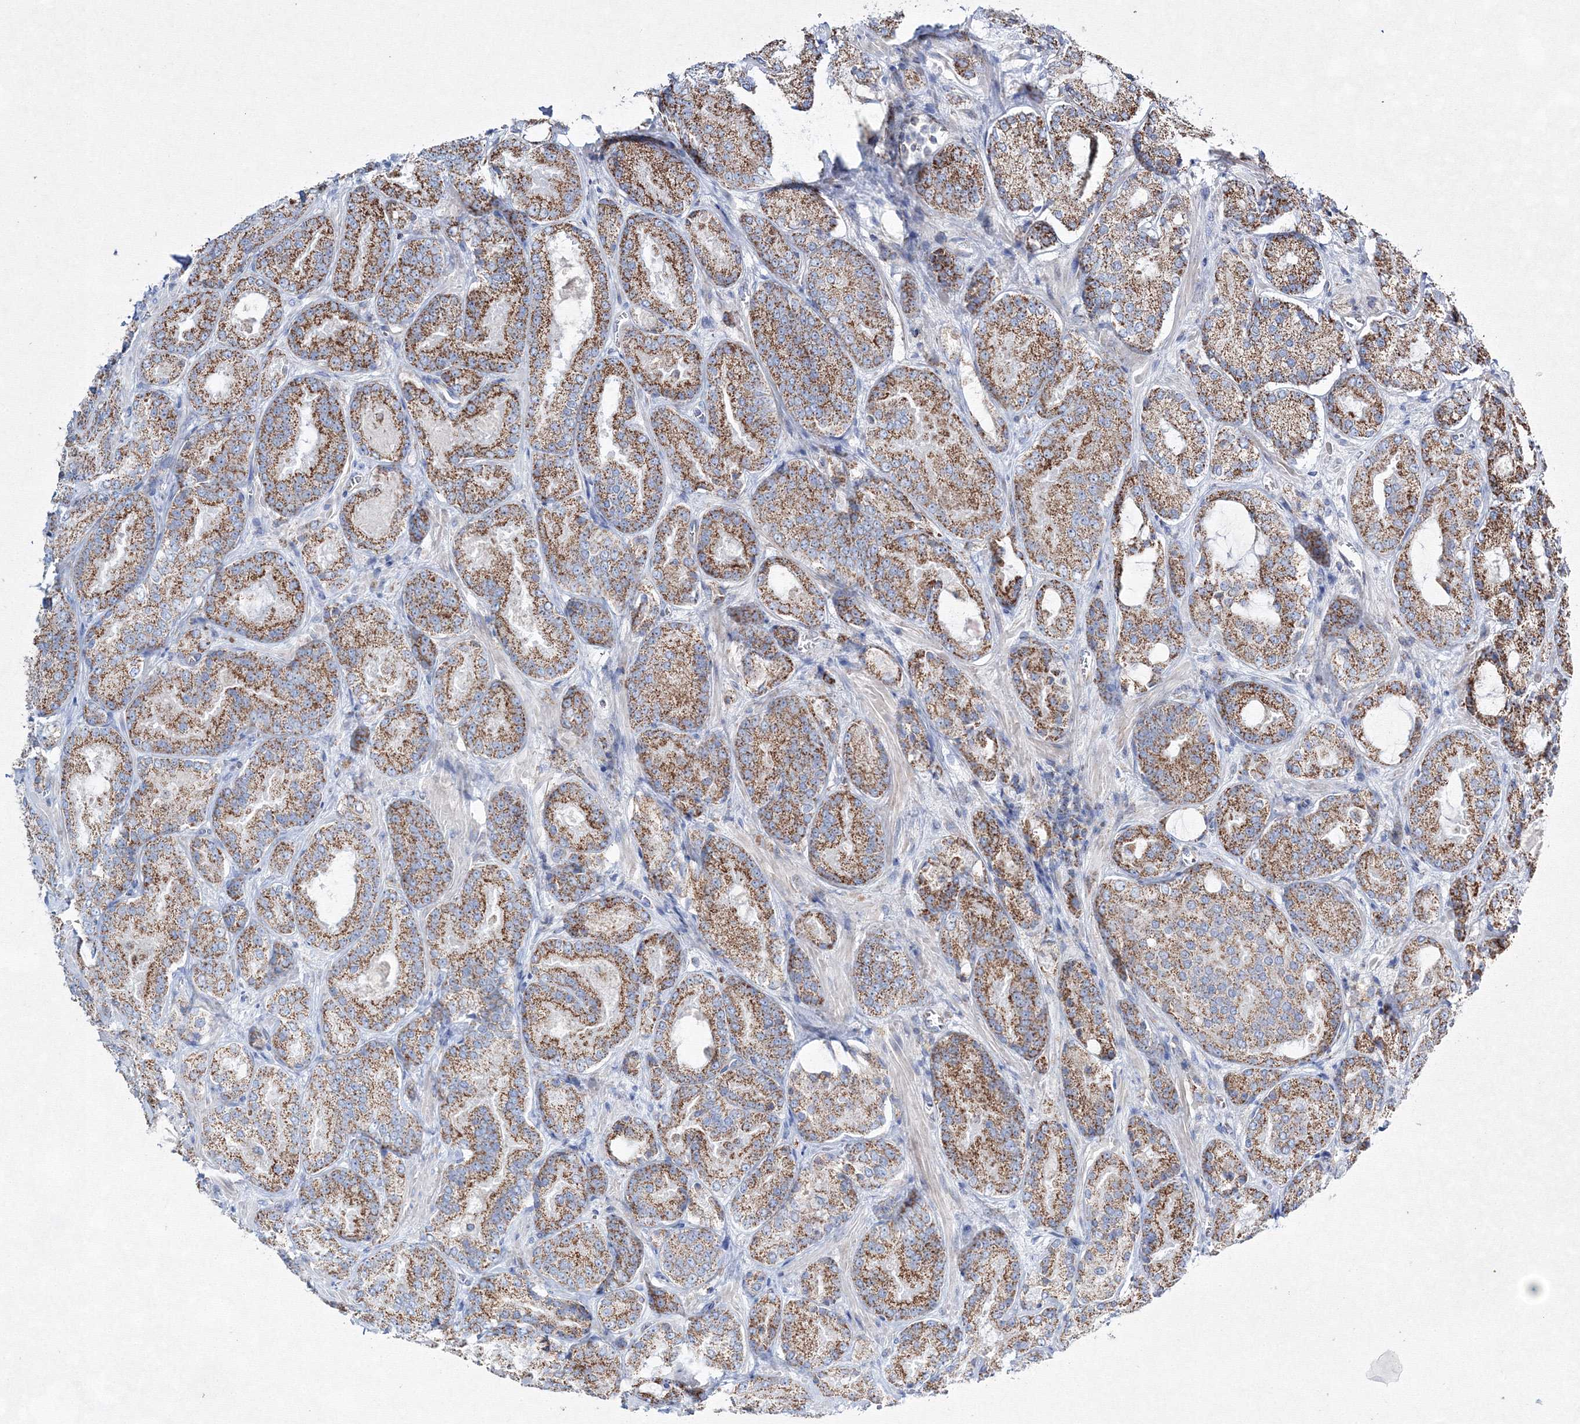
{"staining": {"intensity": "moderate", "quantity": ">75%", "location": "cytoplasmic/membranous"}, "tissue": "prostate cancer", "cell_type": "Tumor cells", "image_type": "cancer", "snomed": [{"axis": "morphology", "description": "Adenocarcinoma, Low grade"}, {"axis": "topography", "description": "Prostate"}], "caption": "Prostate cancer tissue exhibits moderate cytoplasmic/membranous expression in approximately >75% of tumor cells", "gene": "IGSF9", "patient": {"sex": "male", "age": 74}}